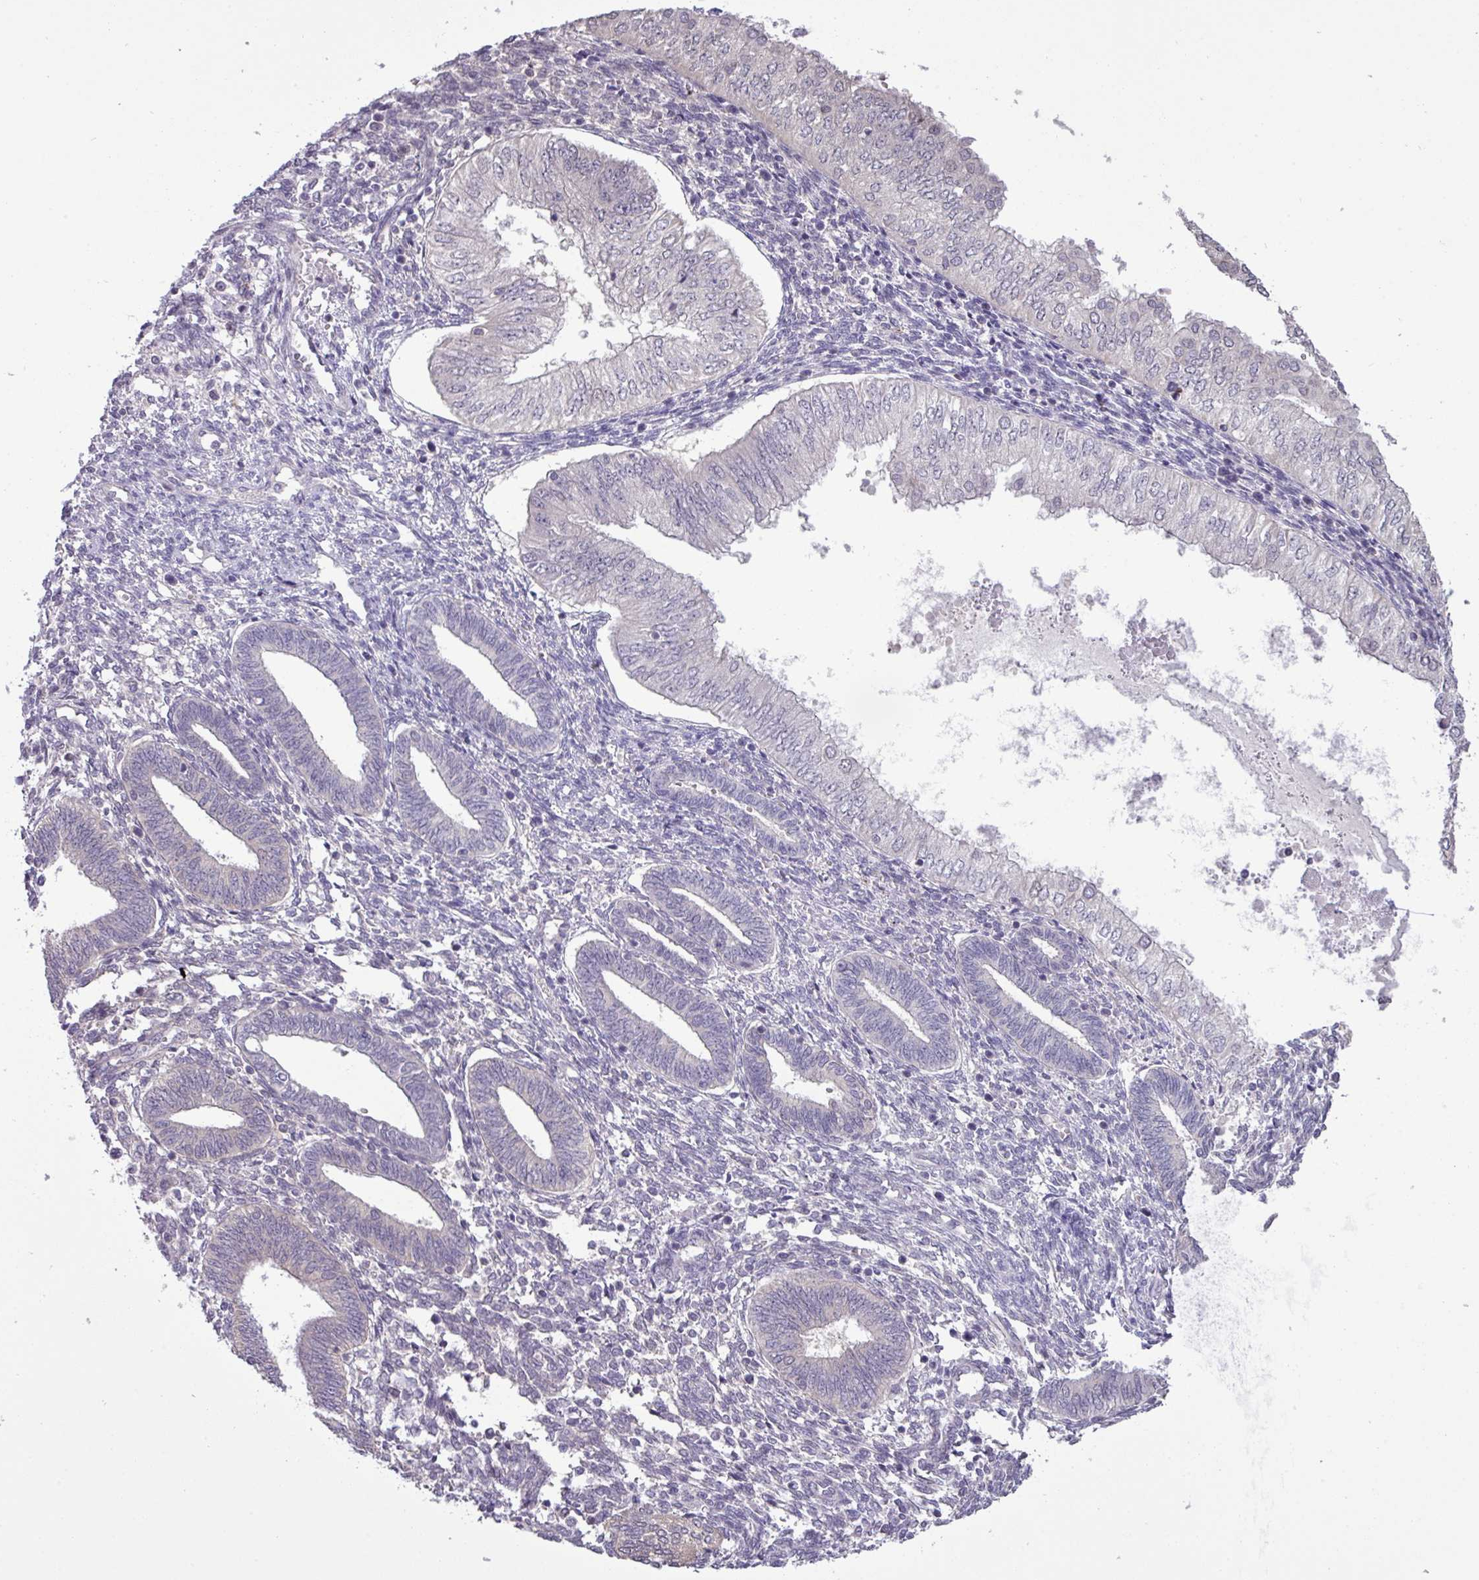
{"staining": {"intensity": "negative", "quantity": "none", "location": "none"}, "tissue": "endometrial cancer", "cell_type": "Tumor cells", "image_type": "cancer", "snomed": [{"axis": "morphology", "description": "Normal tissue, NOS"}, {"axis": "morphology", "description": "Adenocarcinoma, NOS"}, {"axis": "topography", "description": "Endometrium"}], "caption": "This is an IHC photomicrograph of human endometrial adenocarcinoma. There is no expression in tumor cells.", "gene": "RIPPLY1", "patient": {"sex": "female", "age": 53}}